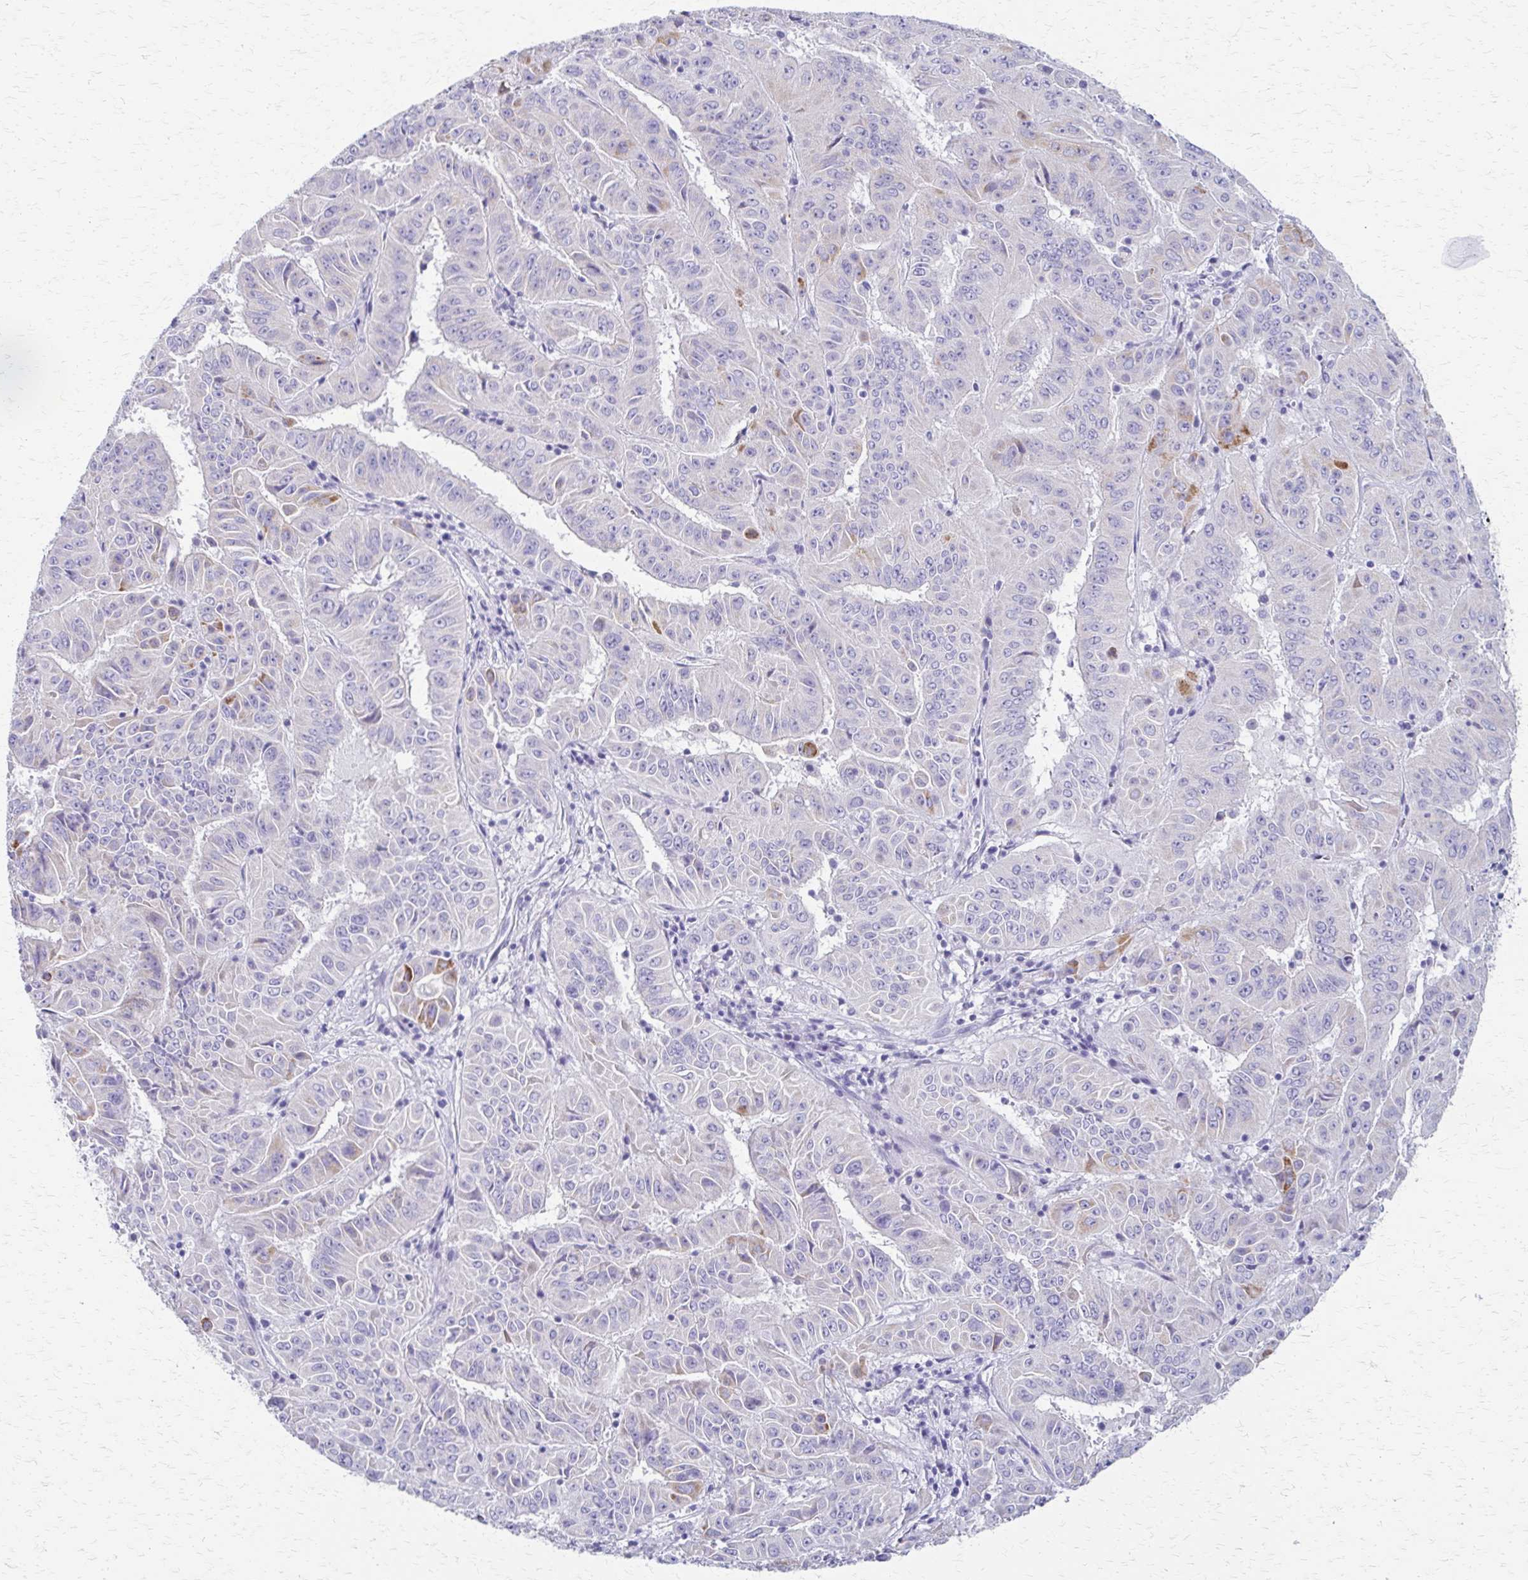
{"staining": {"intensity": "moderate", "quantity": "<25%", "location": "cytoplasmic/membranous"}, "tissue": "pancreatic cancer", "cell_type": "Tumor cells", "image_type": "cancer", "snomed": [{"axis": "morphology", "description": "Adenocarcinoma, NOS"}, {"axis": "topography", "description": "Pancreas"}], "caption": "Protein expression analysis of human pancreatic cancer reveals moderate cytoplasmic/membranous expression in about <25% of tumor cells.", "gene": "ZSCAN5B", "patient": {"sex": "male", "age": 63}}